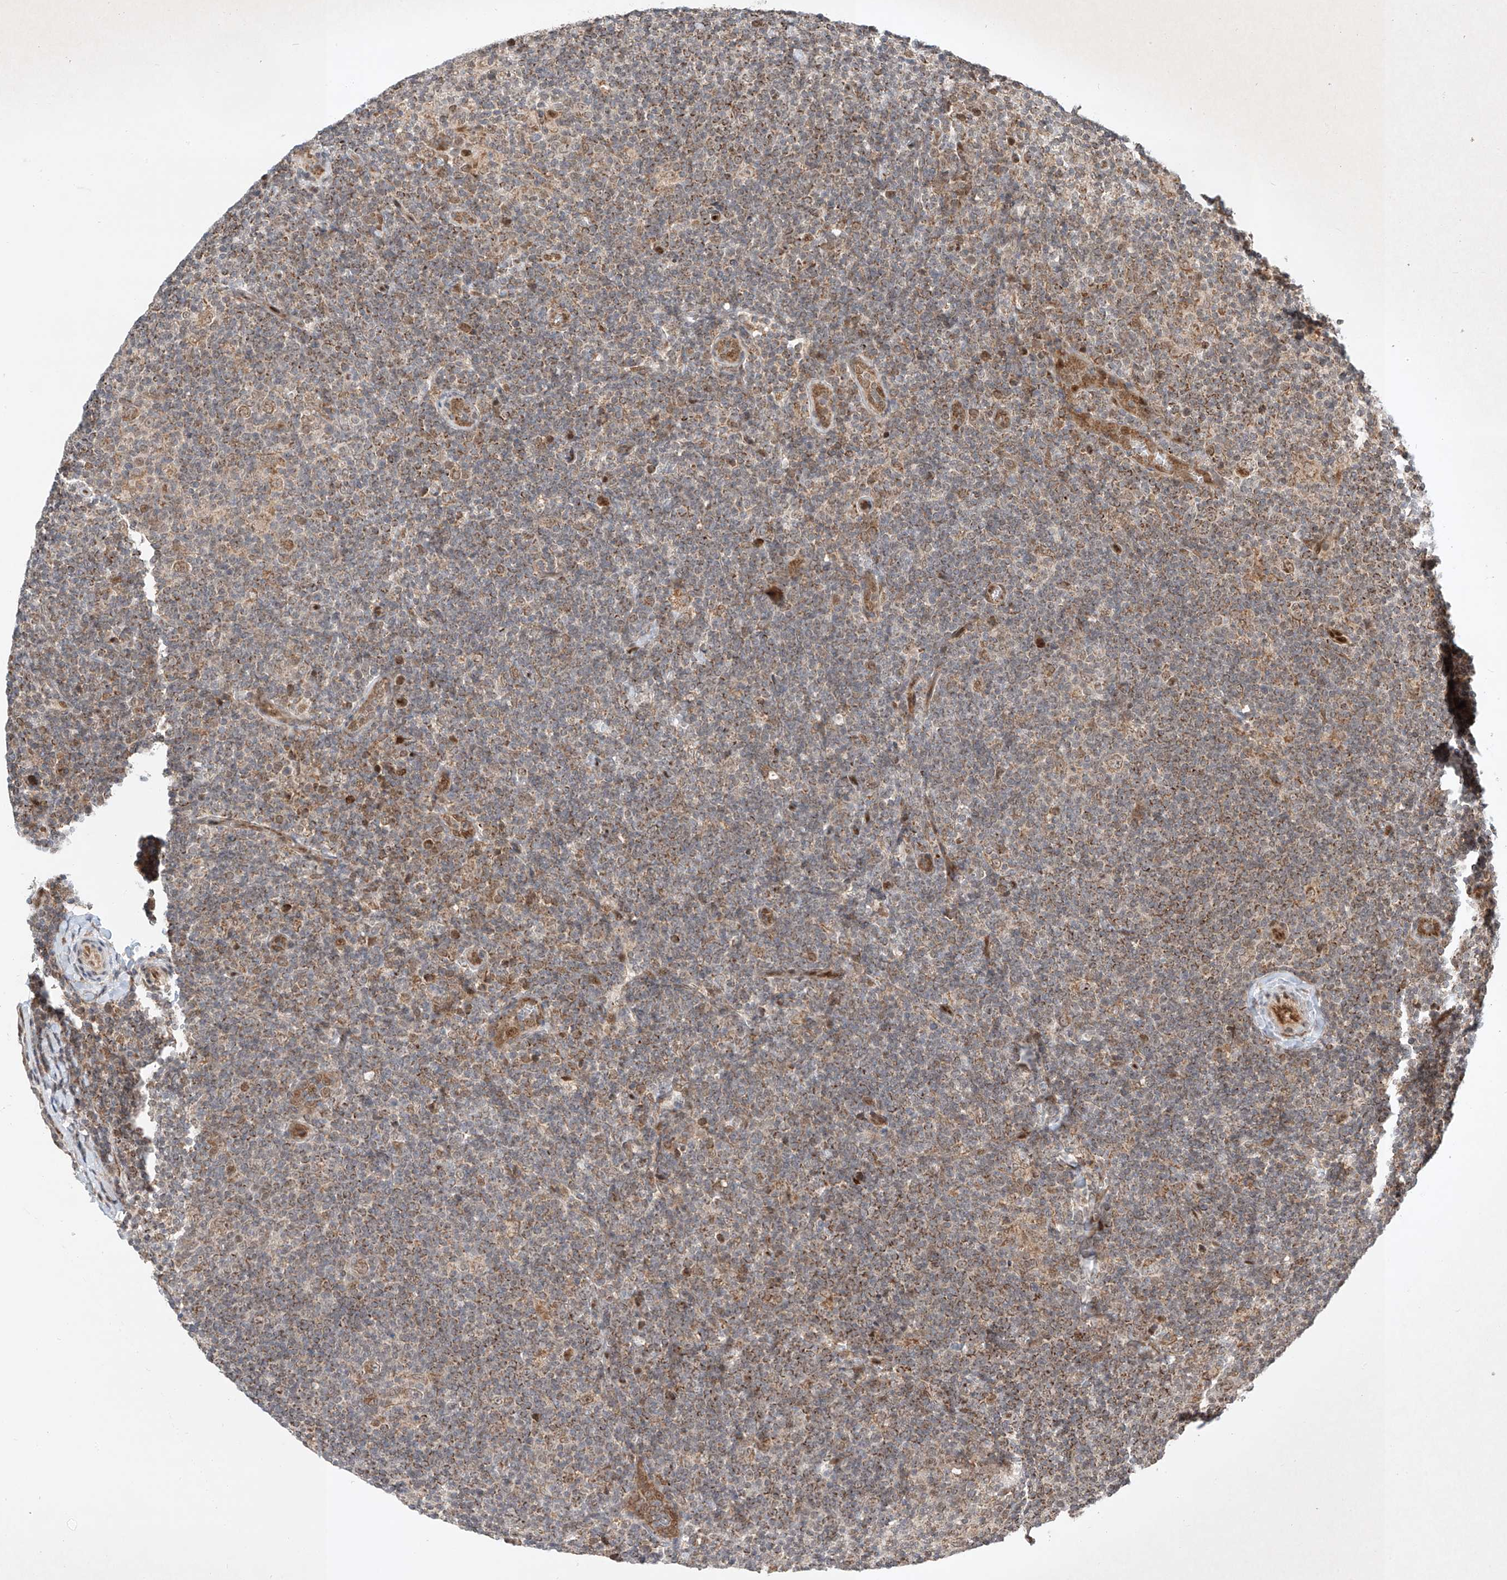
{"staining": {"intensity": "moderate", "quantity": "<25%", "location": "cytoplasmic/membranous"}, "tissue": "lymphoma", "cell_type": "Tumor cells", "image_type": "cancer", "snomed": [{"axis": "morphology", "description": "Hodgkin's disease, NOS"}, {"axis": "topography", "description": "Lymph node"}], "caption": "Moderate cytoplasmic/membranous expression for a protein is present in about <25% of tumor cells of Hodgkin's disease using IHC.", "gene": "EPG5", "patient": {"sex": "female", "age": 57}}